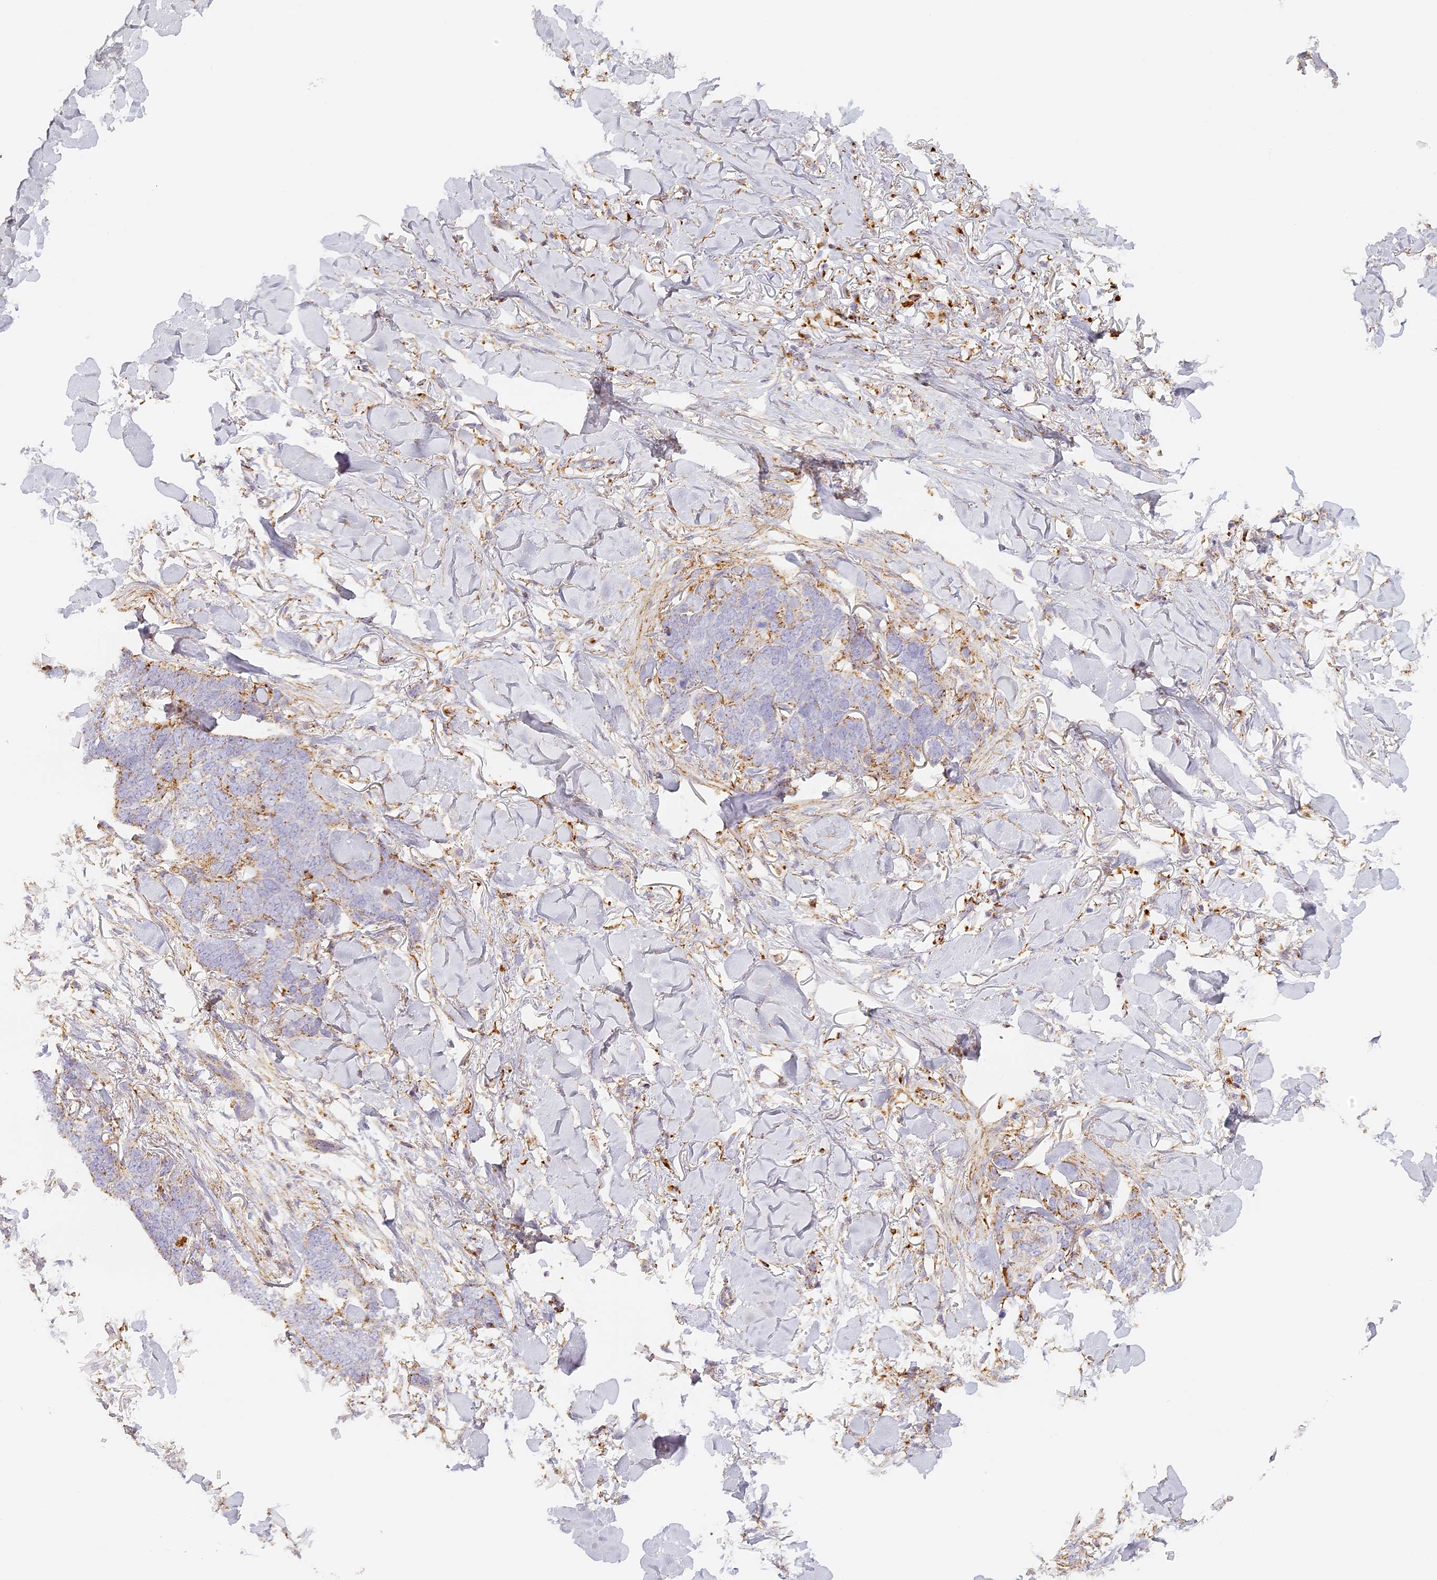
{"staining": {"intensity": "moderate", "quantity": "25%-75%", "location": "cytoplasmic/membranous"}, "tissue": "skin cancer", "cell_type": "Tumor cells", "image_type": "cancer", "snomed": [{"axis": "morphology", "description": "Normal tissue, NOS"}, {"axis": "morphology", "description": "Basal cell carcinoma"}, {"axis": "topography", "description": "Skin"}], "caption": "Immunohistochemical staining of skin cancer displays medium levels of moderate cytoplasmic/membranous positivity in approximately 25%-75% of tumor cells.", "gene": "LAMP2", "patient": {"sex": "male", "age": 77}}